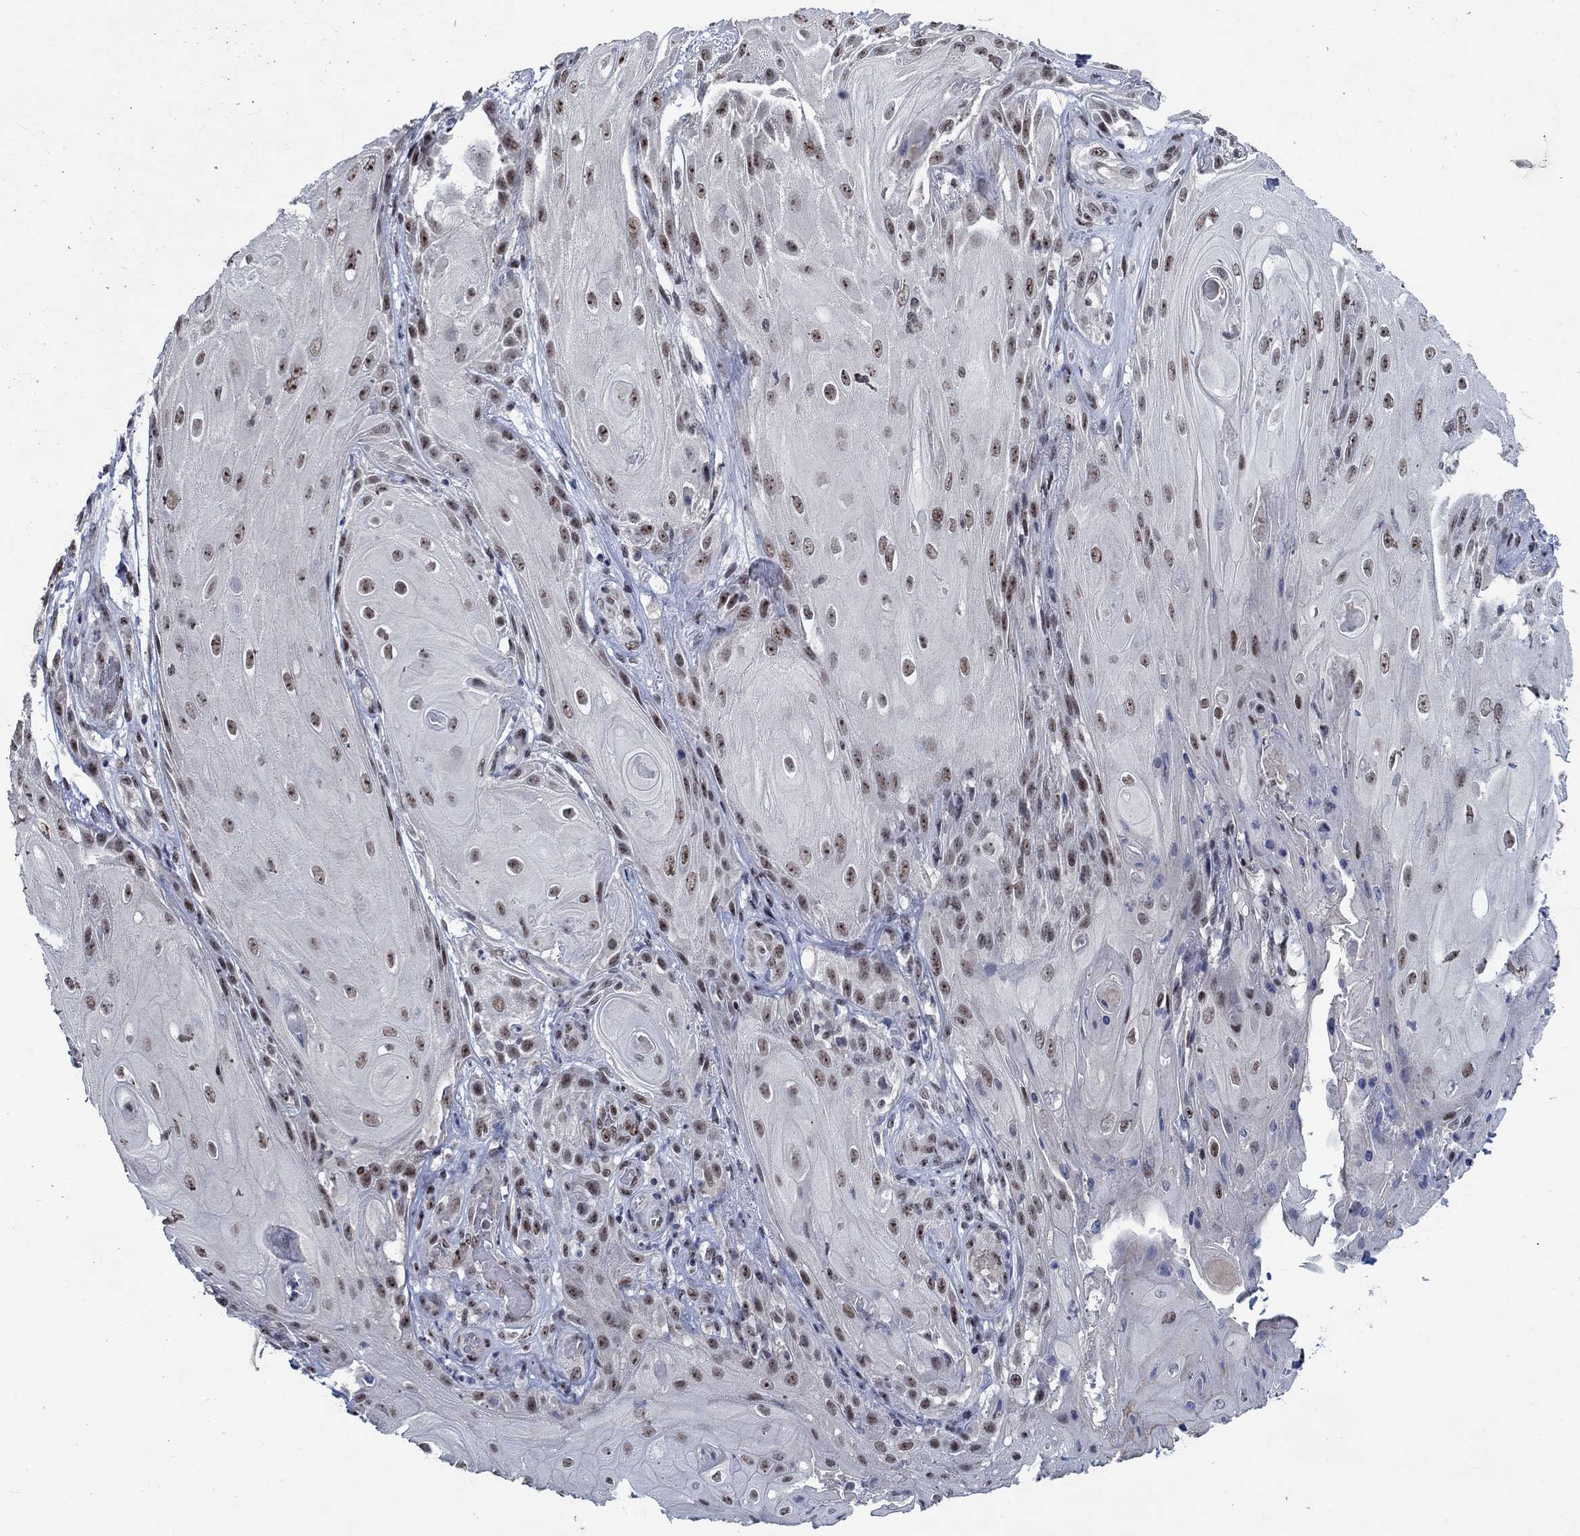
{"staining": {"intensity": "moderate", "quantity": "25%-75%", "location": "nuclear"}, "tissue": "skin cancer", "cell_type": "Tumor cells", "image_type": "cancer", "snomed": [{"axis": "morphology", "description": "Squamous cell carcinoma, NOS"}, {"axis": "topography", "description": "Skin"}], "caption": "A brown stain shows moderate nuclear staining of a protein in squamous cell carcinoma (skin) tumor cells. (DAB (3,3'-diaminobenzidine) = brown stain, brightfield microscopy at high magnification).", "gene": "HTN1", "patient": {"sex": "male", "age": 62}}